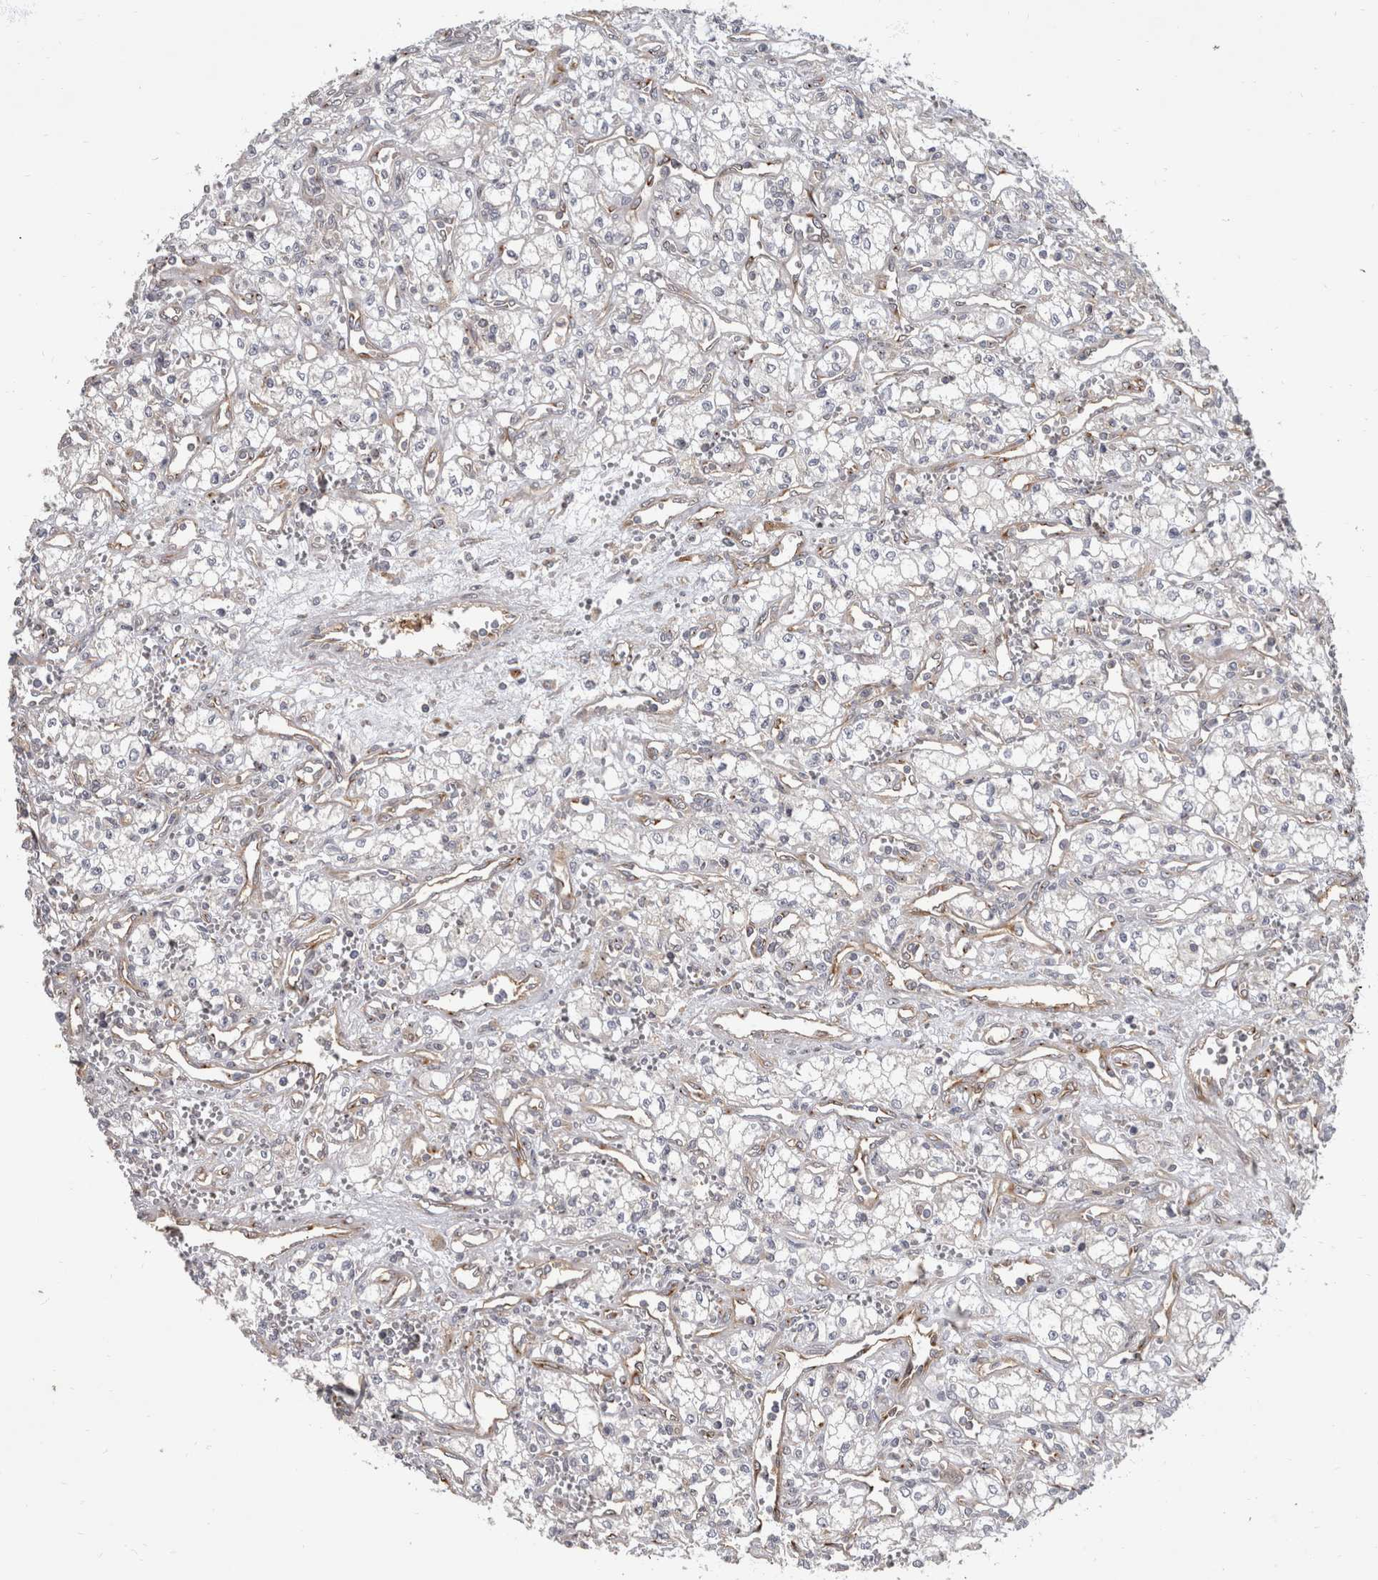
{"staining": {"intensity": "negative", "quantity": "none", "location": "none"}, "tissue": "renal cancer", "cell_type": "Tumor cells", "image_type": "cancer", "snomed": [{"axis": "morphology", "description": "Adenocarcinoma, NOS"}, {"axis": "topography", "description": "Kidney"}], "caption": "High magnification brightfield microscopy of renal cancer (adenocarcinoma) stained with DAB (brown) and counterstained with hematoxylin (blue): tumor cells show no significant staining. (DAB immunohistochemistry (IHC), high magnification).", "gene": "HOOK3", "patient": {"sex": "male", "age": 59}}